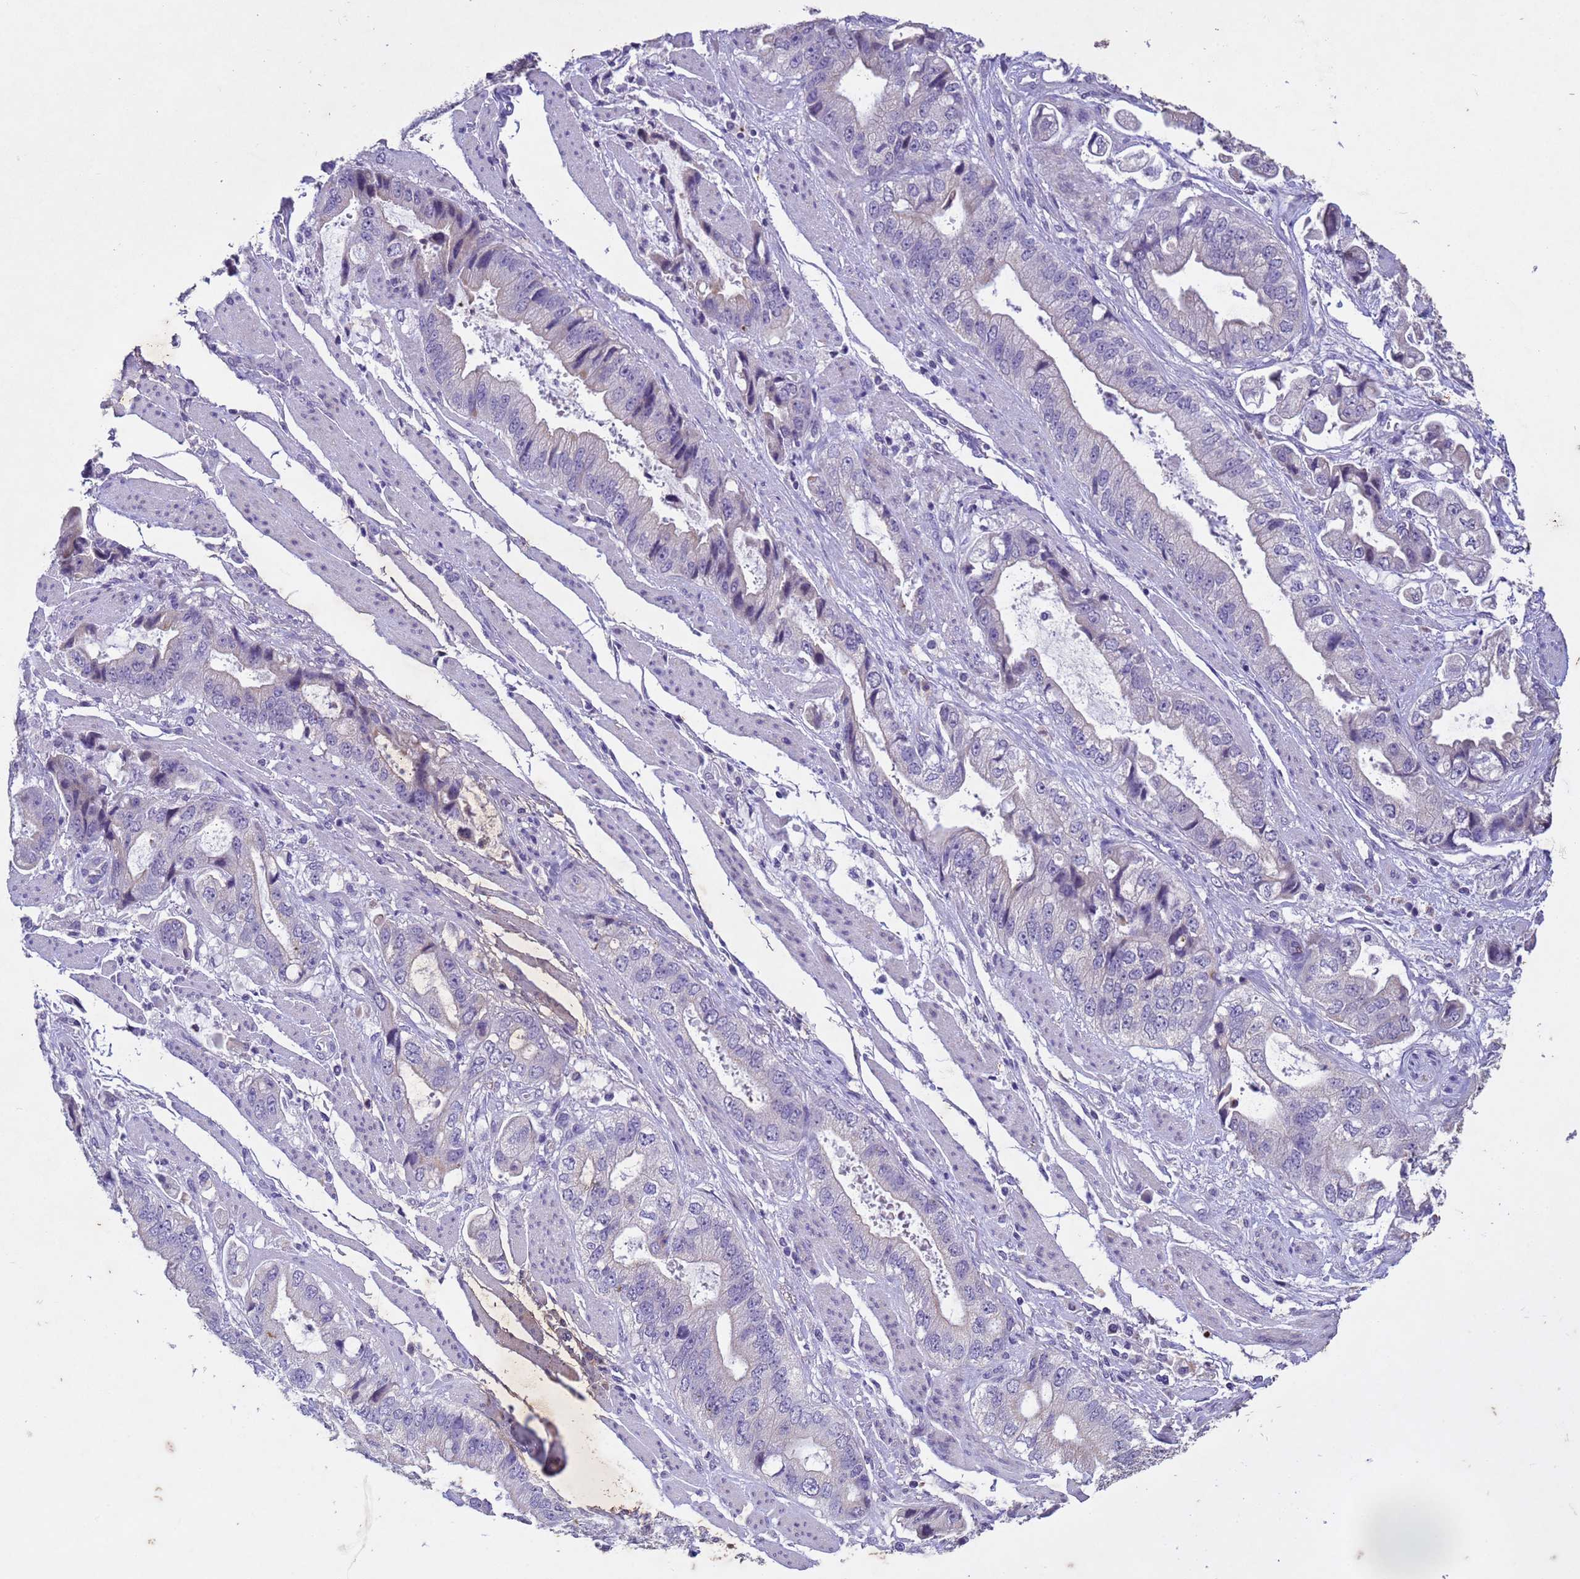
{"staining": {"intensity": "negative", "quantity": "none", "location": "none"}, "tissue": "stomach cancer", "cell_type": "Tumor cells", "image_type": "cancer", "snomed": [{"axis": "morphology", "description": "Adenocarcinoma, NOS"}, {"axis": "topography", "description": "Stomach"}], "caption": "Human stomach adenocarcinoma stained for a protein using IHC demonstrates no staining in tumor cells.", "gene": "NLRP11", "patient": {"sex": "male", "age": 62}}